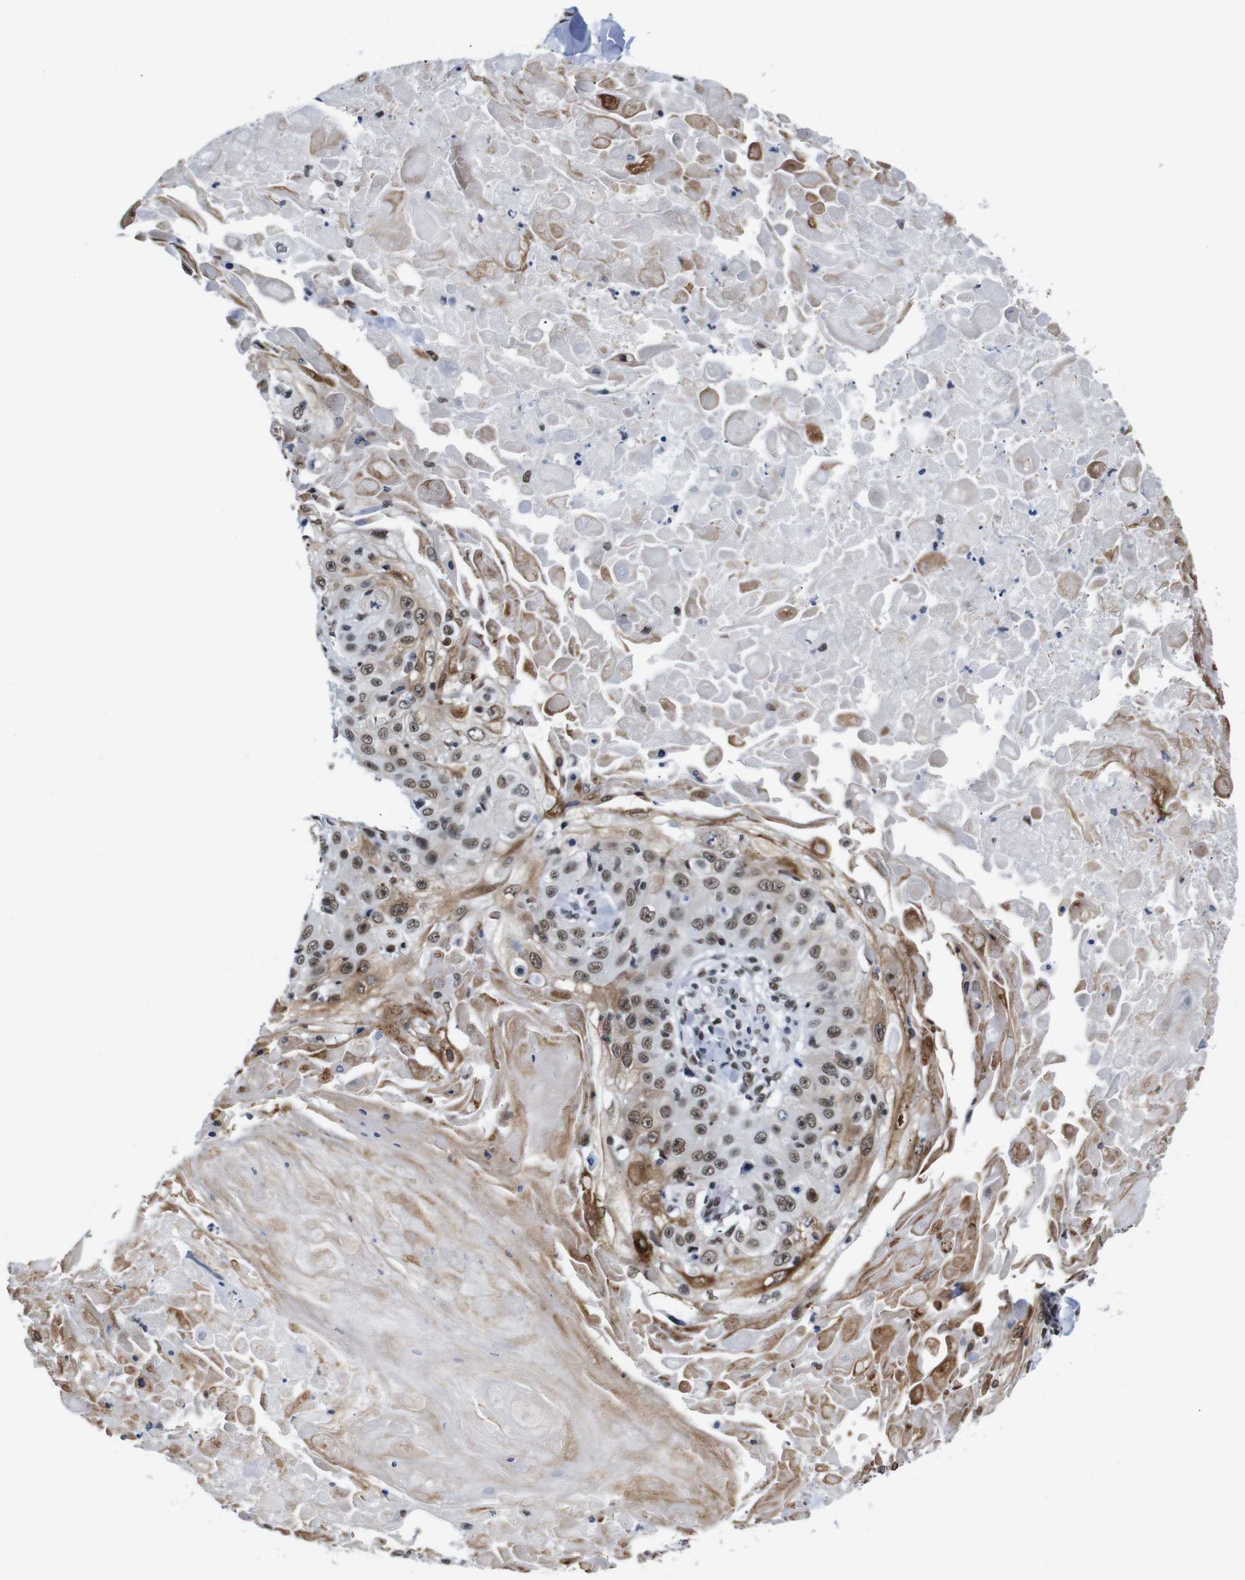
{"staining": {"intensity": "moderate", "quantity": ">75%", "location": "cytoplasmic/membranous,nuclear"}, "tissue": "skin cancer", "cell_type": "Tumor cells", "image_type": "cancer", "snomed": [{"axis": "morphology", "description": "Squamous cell carcinoma, NOS"}, {"axis": "topography", "description": "Skin"}], "caption": "This photomicrograph exhibits immunohistochemistry staining of skin cancer (squamous cell carcinoma), with medium moderate cytoplasmic/membranous and nuclear positivity in approximately >75% of tumor cells.", "gene": "ILDR2", "patient": {"sex": "male", "age": 86}}